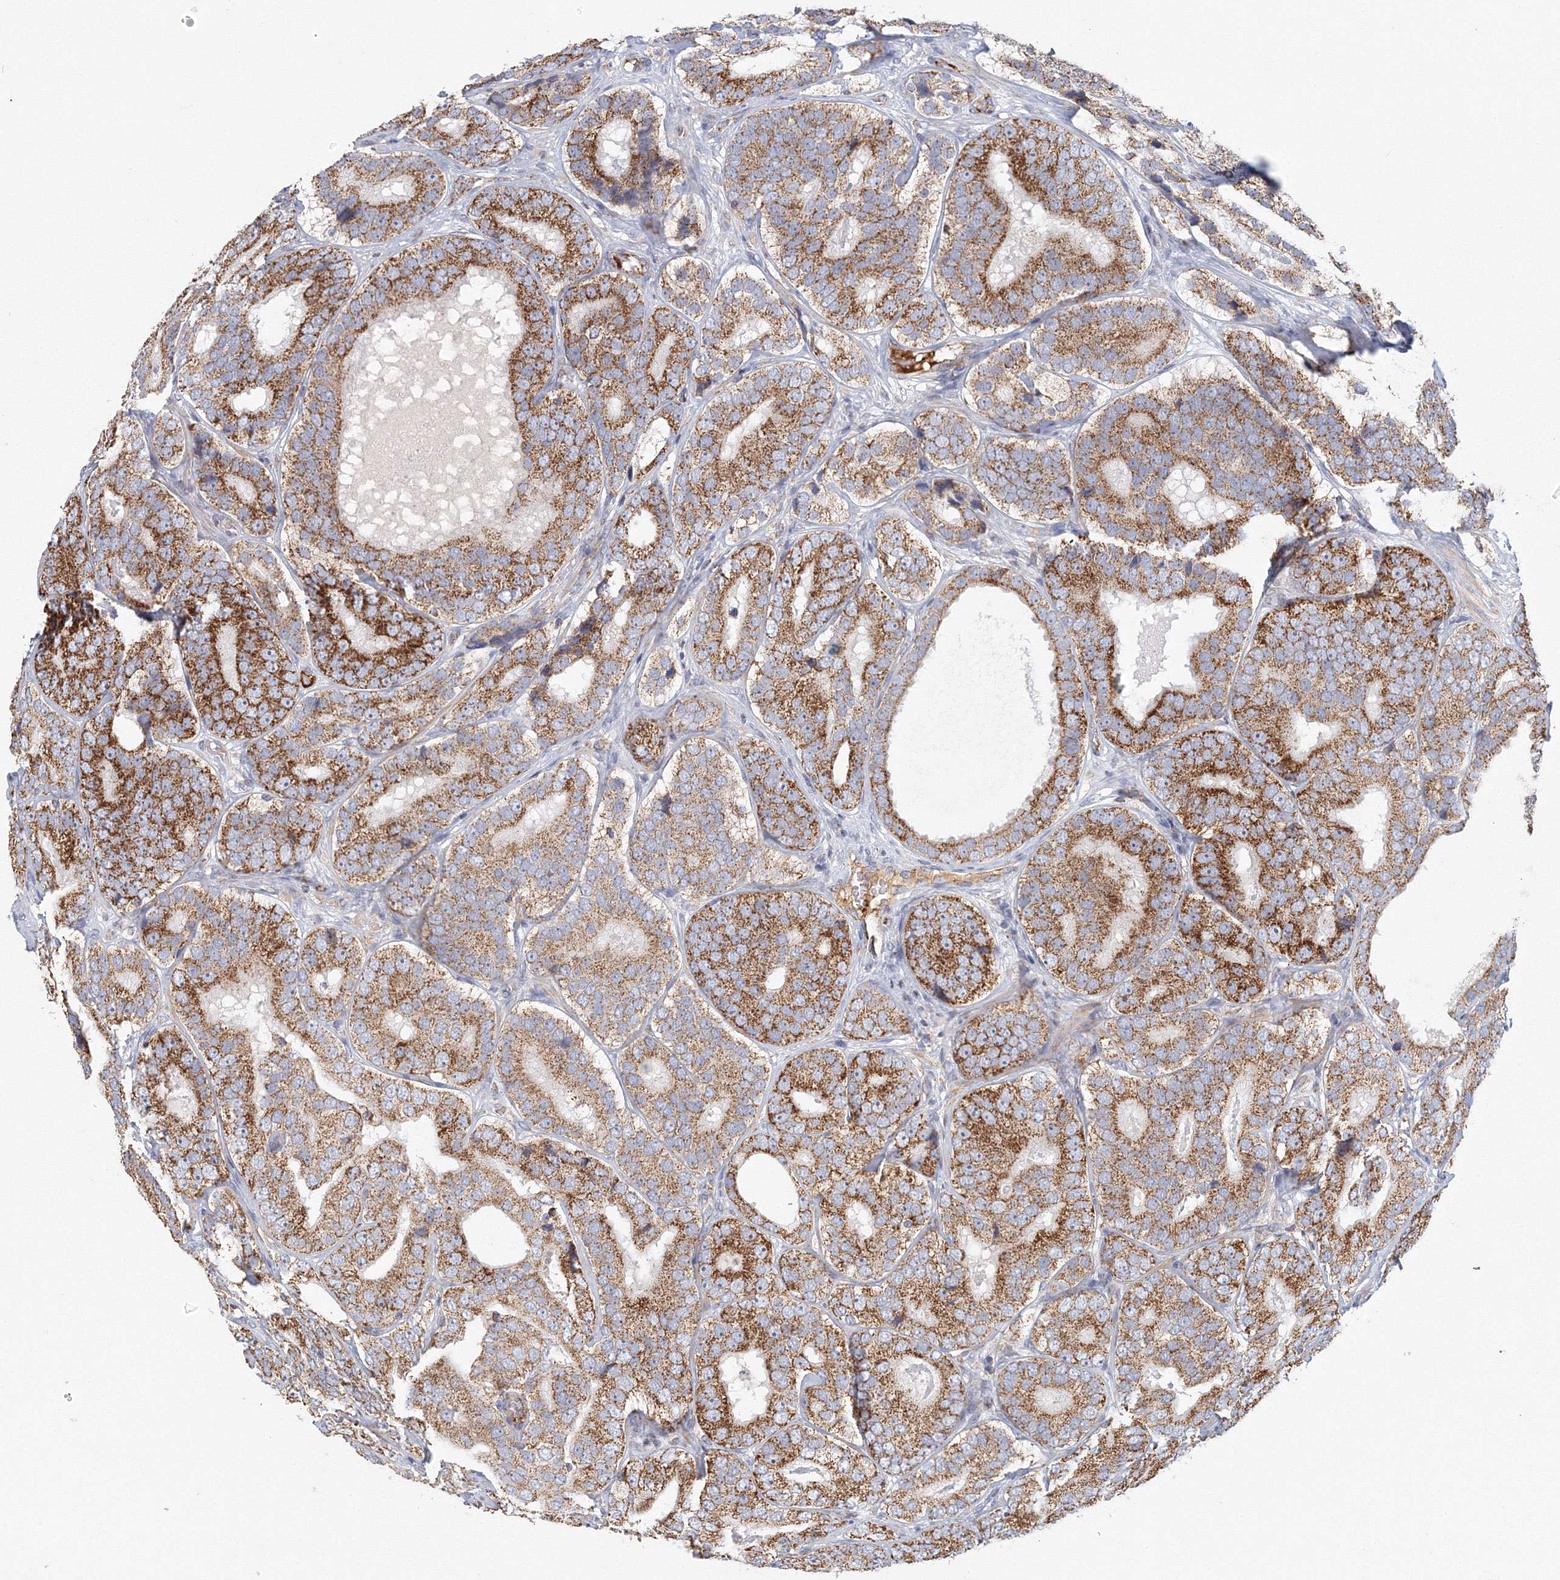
{"staining": {"intensity": "strong", "quantity": ">75%", "location": "cytoplasmic/membranous"}, "tissue": "prostate cancer", "cell_type": "Tumor cells", "image_type": "cancer", "snomed": [{"axis": "morphology", "description": "Adenocarcinoma, High grade"}, {"axis": "topography", "description": "Prostate"}], "caption": "The micrograph demonstrates staining of prostate cancer, revealing strong cytoplasmic/membranous protein expression (brown color) within tumor cells.", "gene": "GRPEL1", "patient": {"sex": "male", "age": 56}}